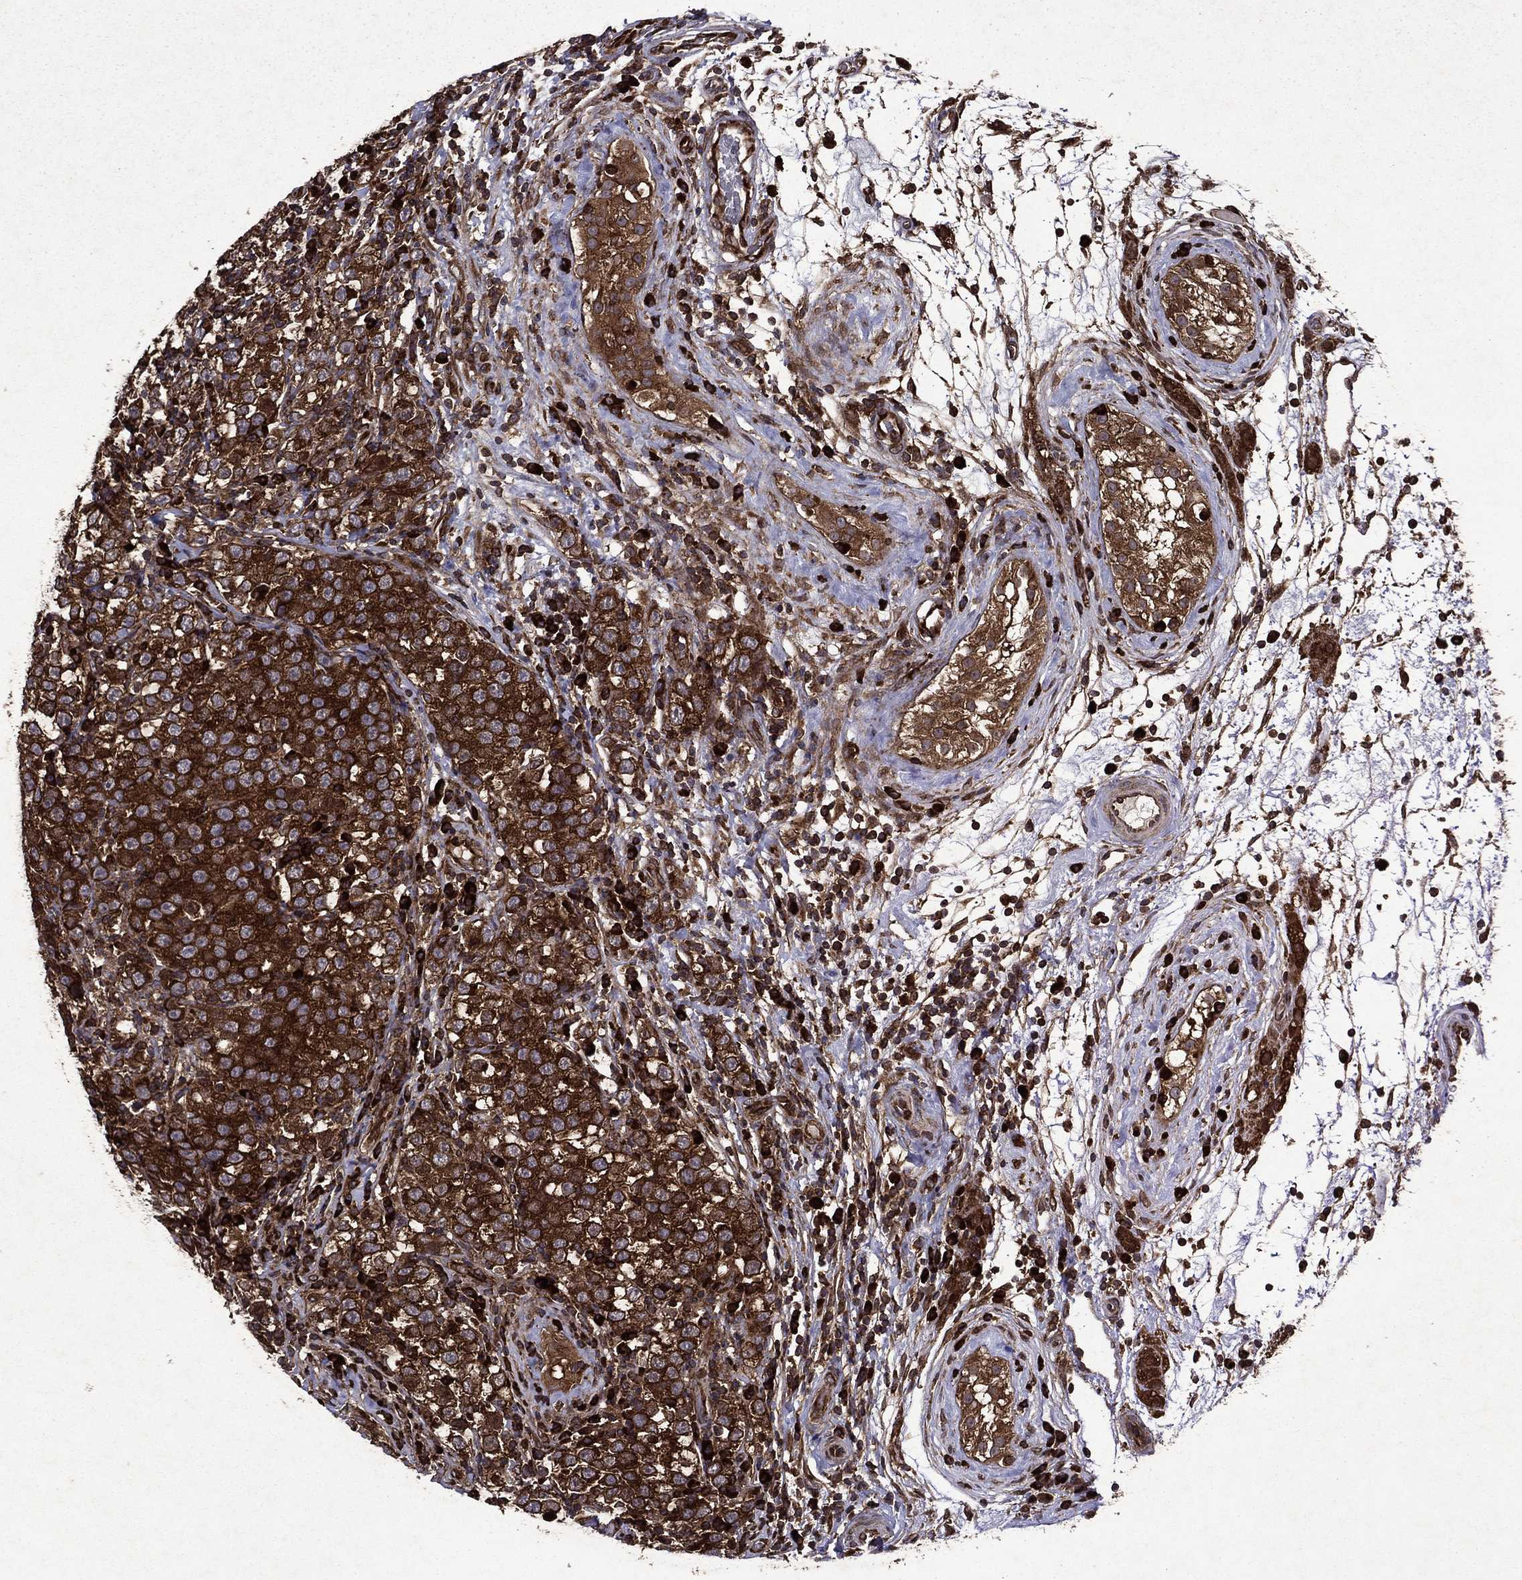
{"staining": {"intensity": "strong", "quantity": ">75%", "location": "cytoplasmic/membranous"}, "tissue": "testis cancer", "cell_type": "Tumor cells", "image_type": "cancer", "snomed": [{"axis": "morphology", "description": "Seminoma, NOS"}, {"axis": "topography", "description": "Testis"}], "caption": "DAB (3,3'-diaminobenzidine) immunohistochemical staining of human testis cancer (seminoma) exhibits strong cytoplasmic/membranous protein positivity in approximately >75% of tumor cells. (DAB = brown stain, brightfield microscopy at high magnification).", "gene": "EIF2B4", "patient": {"sex": "male", "age": 34}}